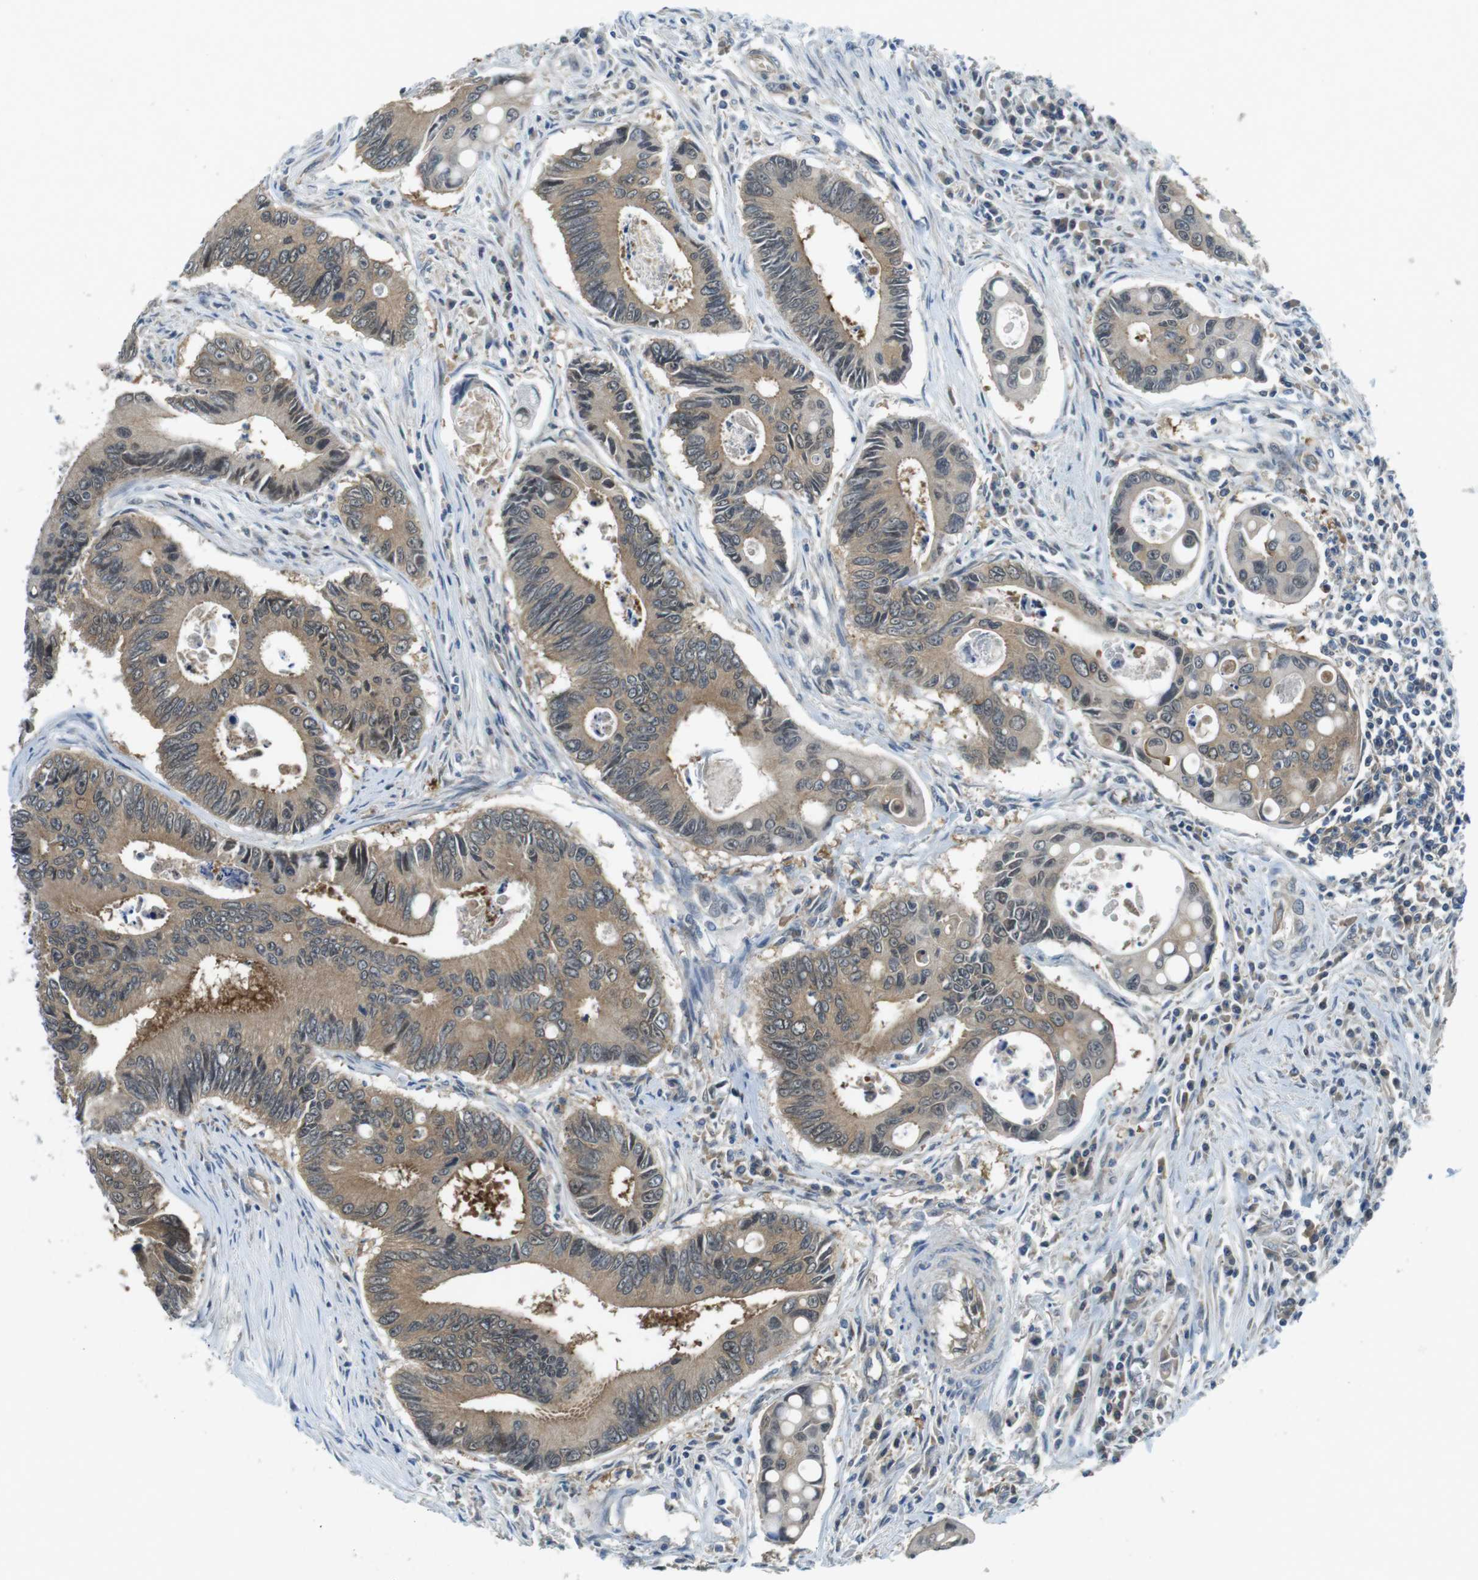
{"staining": {"intensity": "moderate", "quantity": ">75%", "location": "cytoplasmic/membranous"}, "tissue": "colorectal cancer", "cell_type": "Tumor cells", "image_type": "cancer", "snomed": [{"axis": "morphology", "description": "Inflammation, NOS"}, {"axis": "morphology", "description": "Adenocarcinoma, NOS"}, {"axis": "topography", "description": "Colon"}], "caption": "This image demonstrates adenocarcinoma (colorectal) stained with IHC to label a protein in brown. The cytoplasmic/membranous of tumor cells show moderate positivity for the protein. Nuclei are counter-stained blue.", "gene": "SUGT1", "patient": {"sex": "male", "age": 72}}